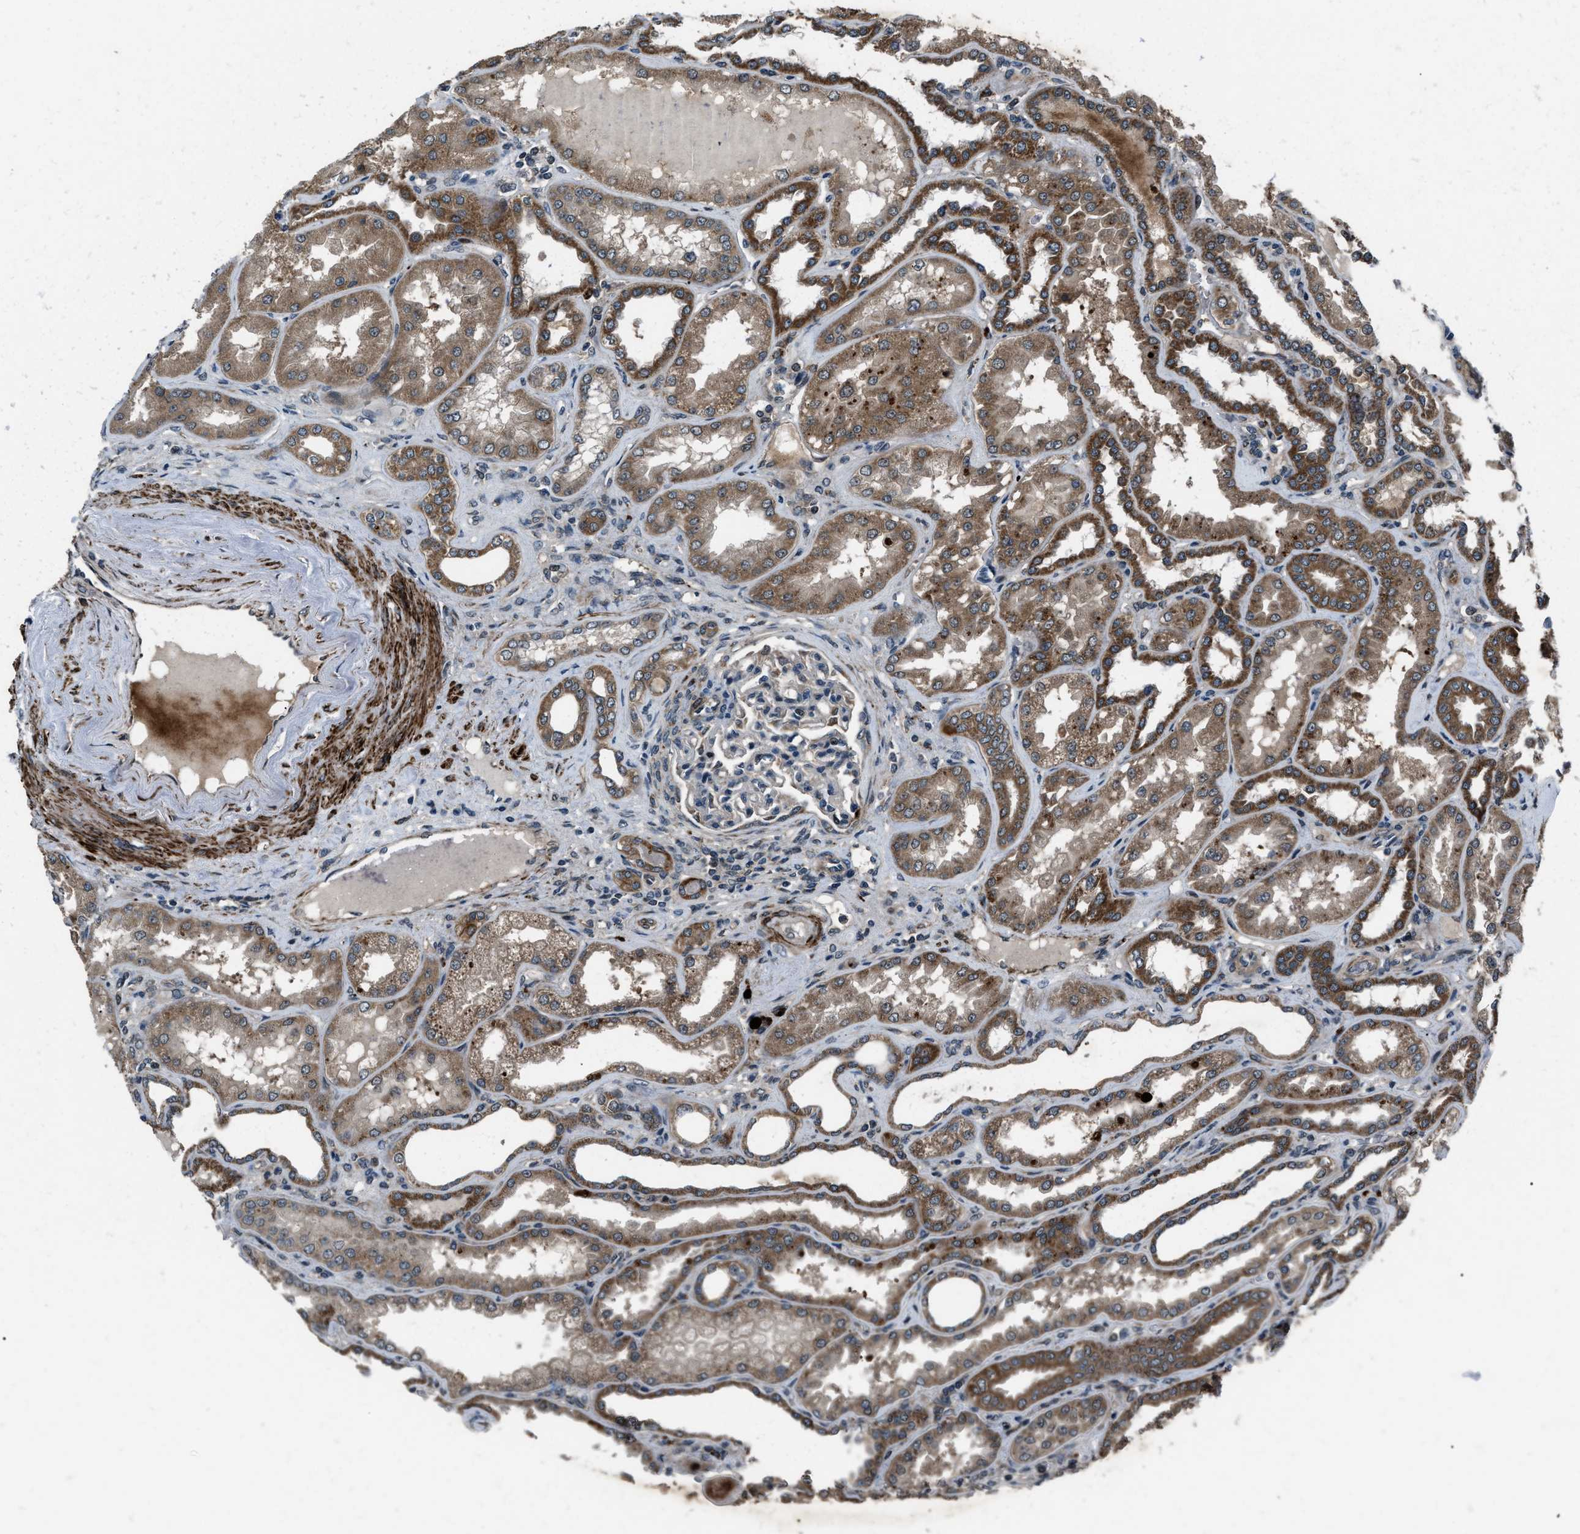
{"staining": {"intensity": "moderate", "quantity": "<25%", "location": "cytoplasmic/membranous"}, "tissue": "kidney", "cell_type": "Cells in glomeruli", "image_type": "normal", "snomed": [{"axis": "morphology", "description": "Normal tissue, NOS"}, {"axis": "topography", "description": "Kidney"}], "caption": "The micrograph shows immunohistochemical staining of unremarkable kidney. There is moderate cytoplasmic/membranous positivity is present in about <25% of cells in glomeruli. (DAB (3,3'-diaminobenzidine) IHC with brightfield microscopy, high magnification).", "gene": "IRAK4", "patient": {"sex": "female", "age": 56}}